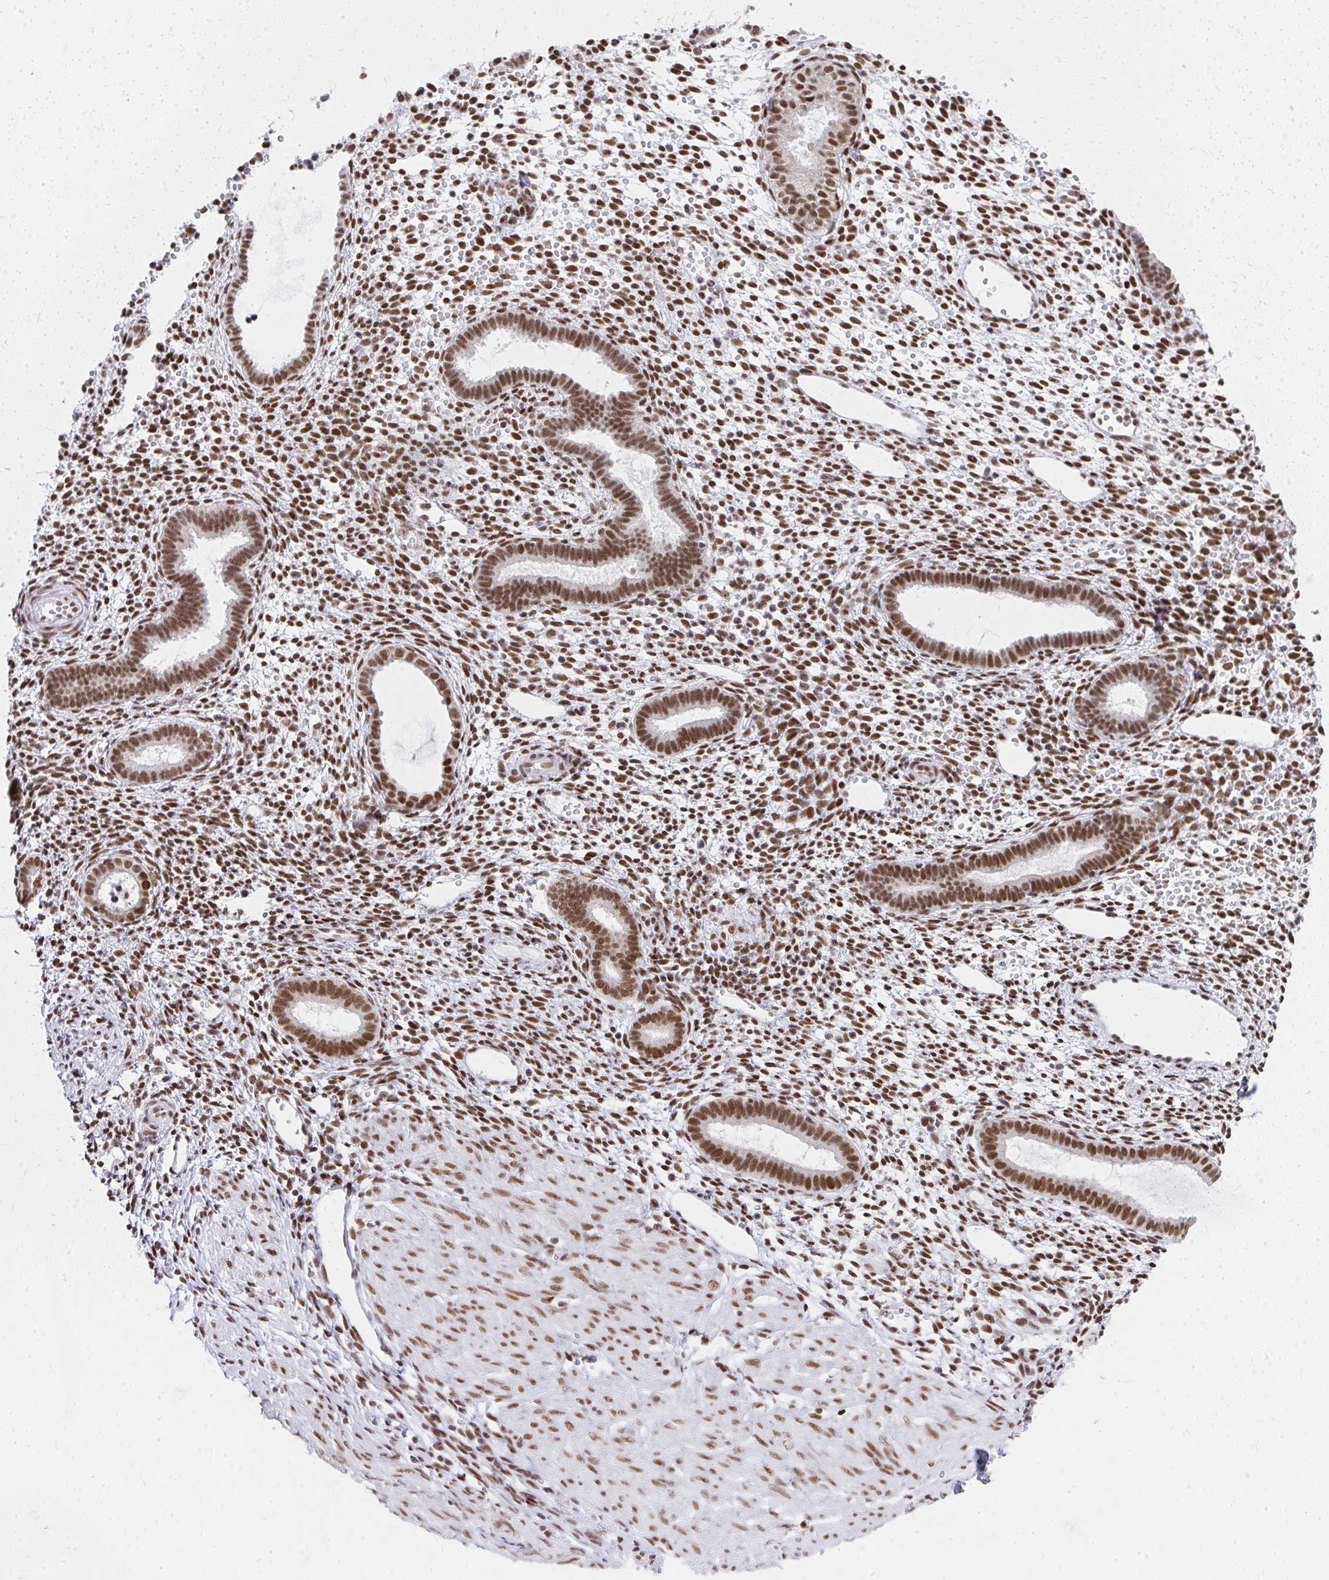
{"staining": {"intensity": "strong", "quantity": ">75%", "location": "nuclear"}, "tissue": "endometrium", "cell_type": "Cells in endometrial stroma", "image_type": "normal", "snomed": [{"axis": "morphology", "description": "Normal tissue, NOS"}, {"axis": "topography", "description": "Endometrium"}], "caption": "Strong nuclear positivity for a protein is seen in approximately >75% of cells in endometrial stroma of benign endometrium using immunohistochemistry.", "gene": "CREBBP", "patient": {"sex": "female", "age": 36}}